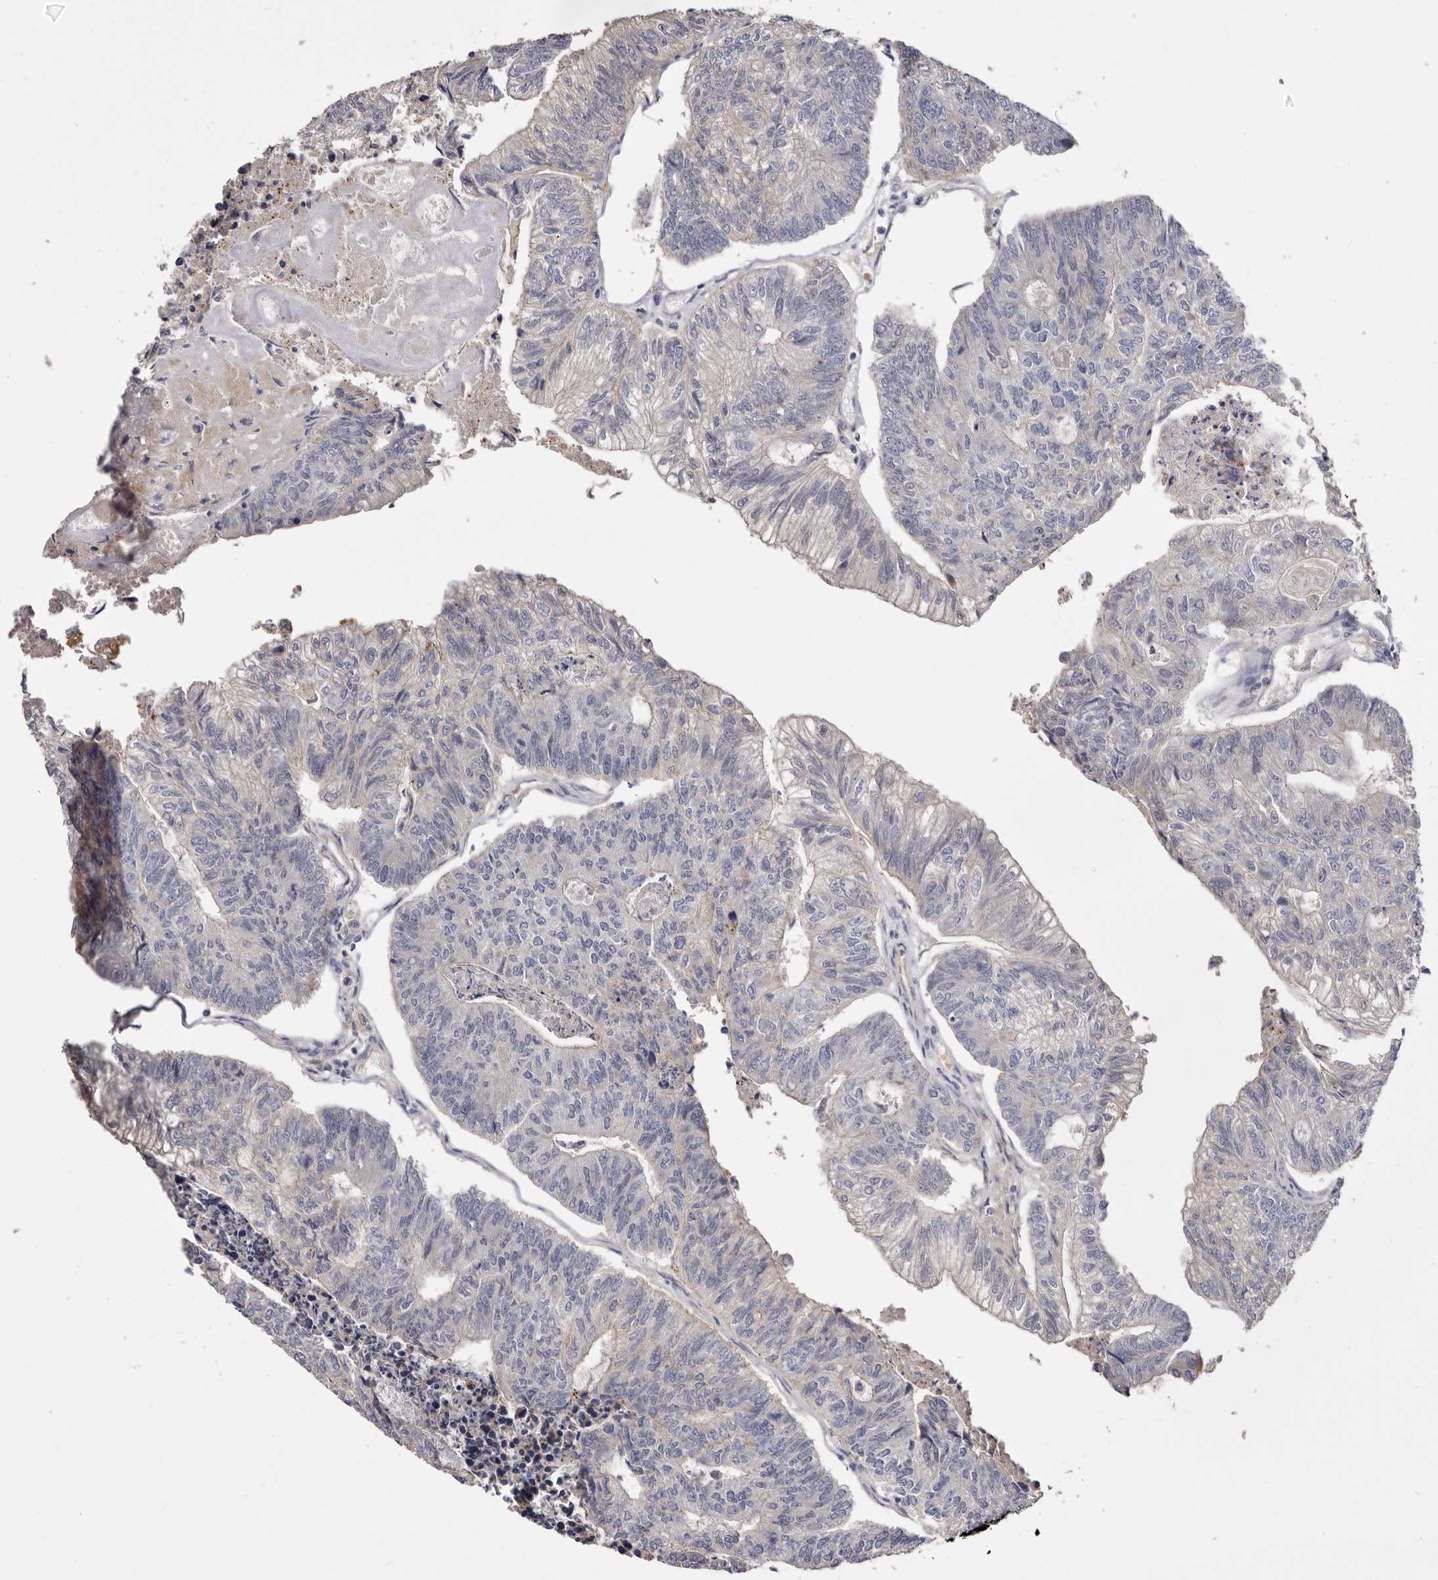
{"staining": {"intensity": "moderate", "quantity": "<25%", "location": "cytoplasmic/membranous"}, "tissue": "colorectal cancer", "cell_type": "Tumor cells", "image_type": "cancer", "snomed": [{"axis": "morphology", "description": "Adenocarcinoma, NOS"}, {"axis": "topography", "description": "Colon"}], "caption": "Adenocarcinoma (colorectal) was stained to show a protein in brown. There is low levels of moderate cytoplasmic/membranous expression in about <25% of tumor cells.", "gene": "FAM167B", "patient": {"sex": "female", "age": 67}}